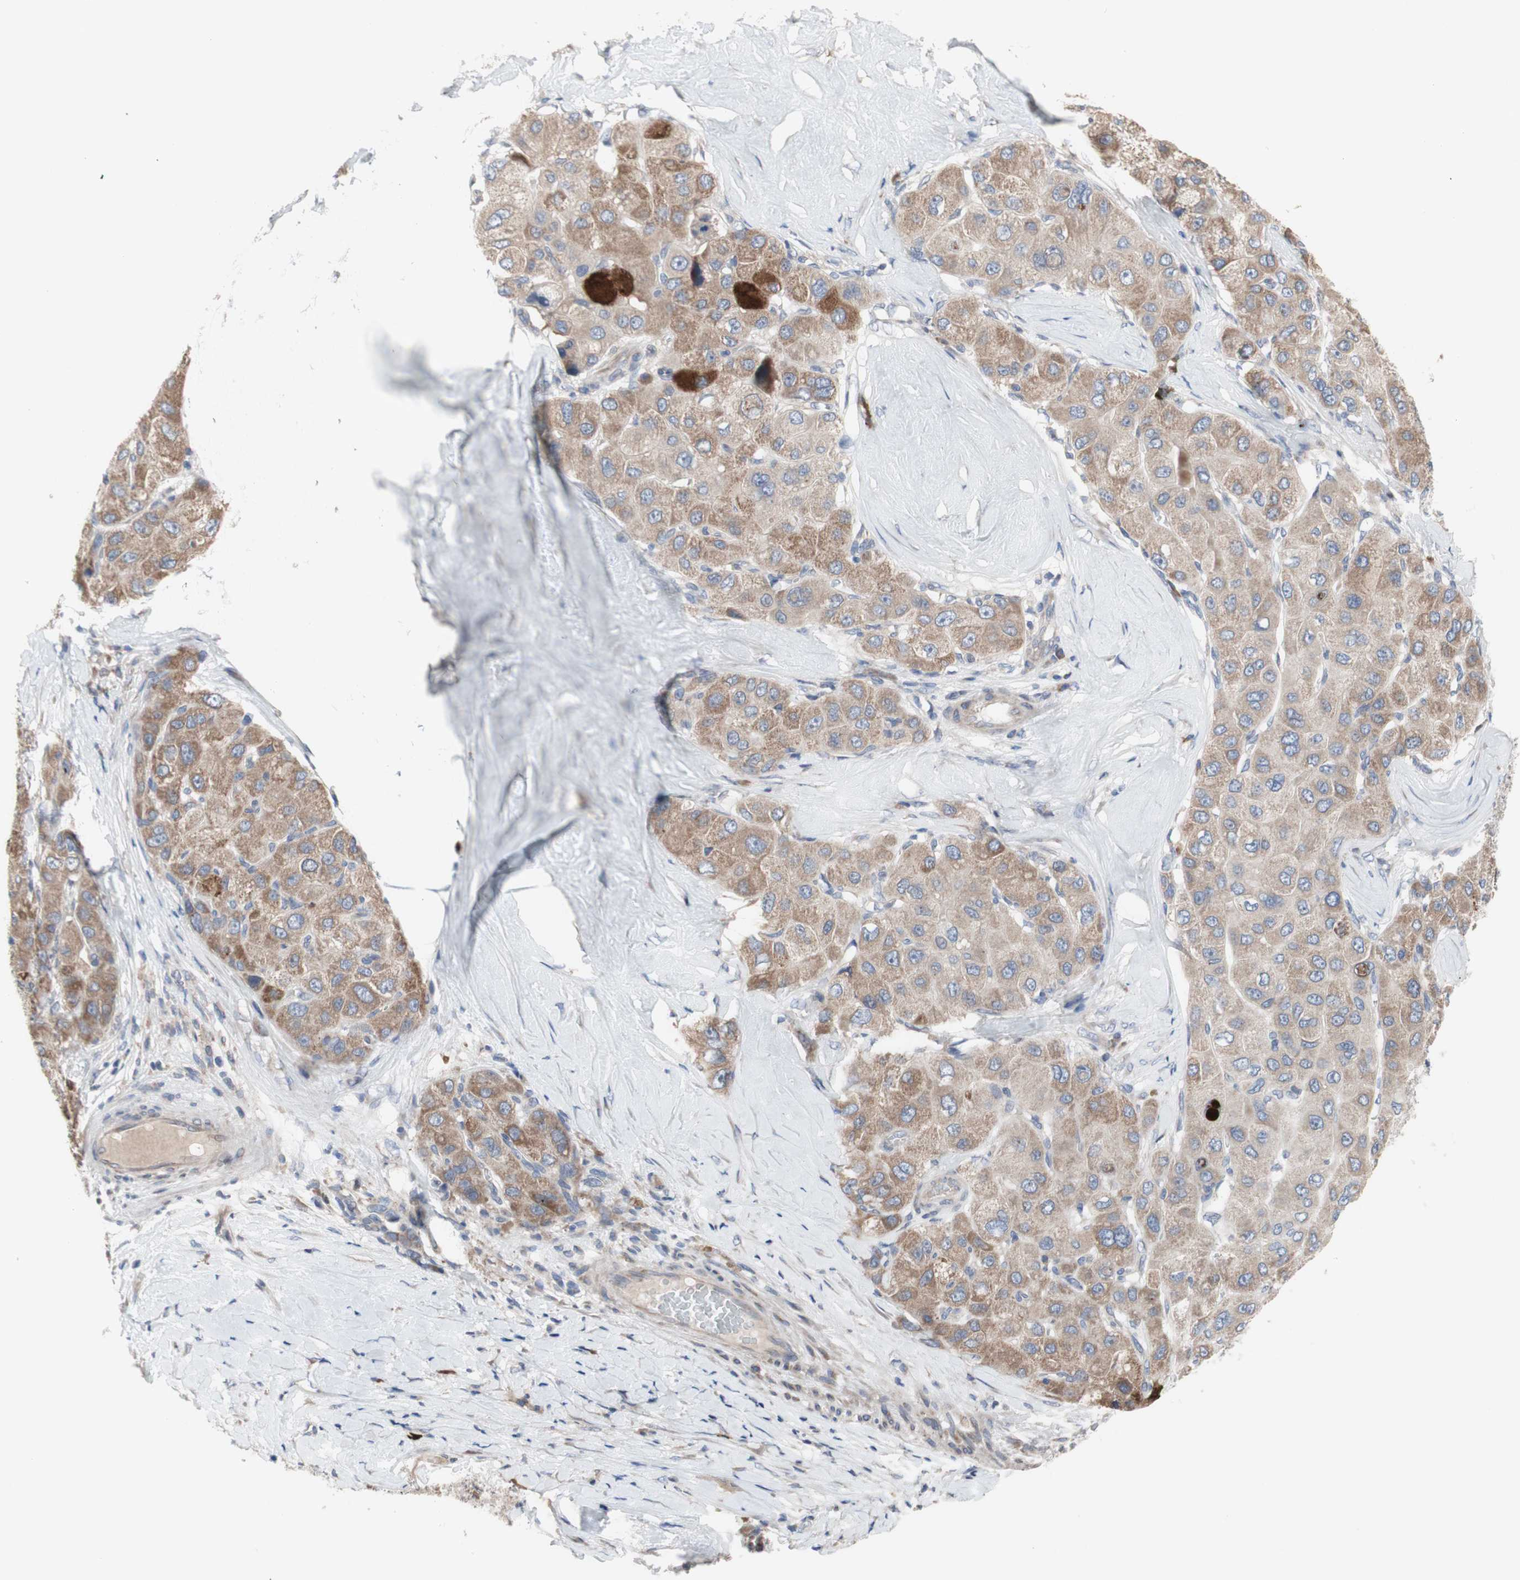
{"staining": {"intensity": "moderate", "quantity": ">75%", "location": "cytoplasmic/membranous"}, "tissue": "liver cancer", "cell_type": "Tumor cells", "image_type": "cancer", "snomed": [{"axis": "morphology", "description": "Carcinoma, Hepatocellular, NOS"}, {"axis": "topography", "description": "Liver"}], "caption": "Protein expression analysis of liver hepatocellular carcinoma displays moderate cytoplasmic/membranous positivity in about >75% of tumor cells. (DAB = brown stain, brightfield microscopy at high magnification).", "gene": "TTC14", "patient": {"sex": "male", "age": 80}}